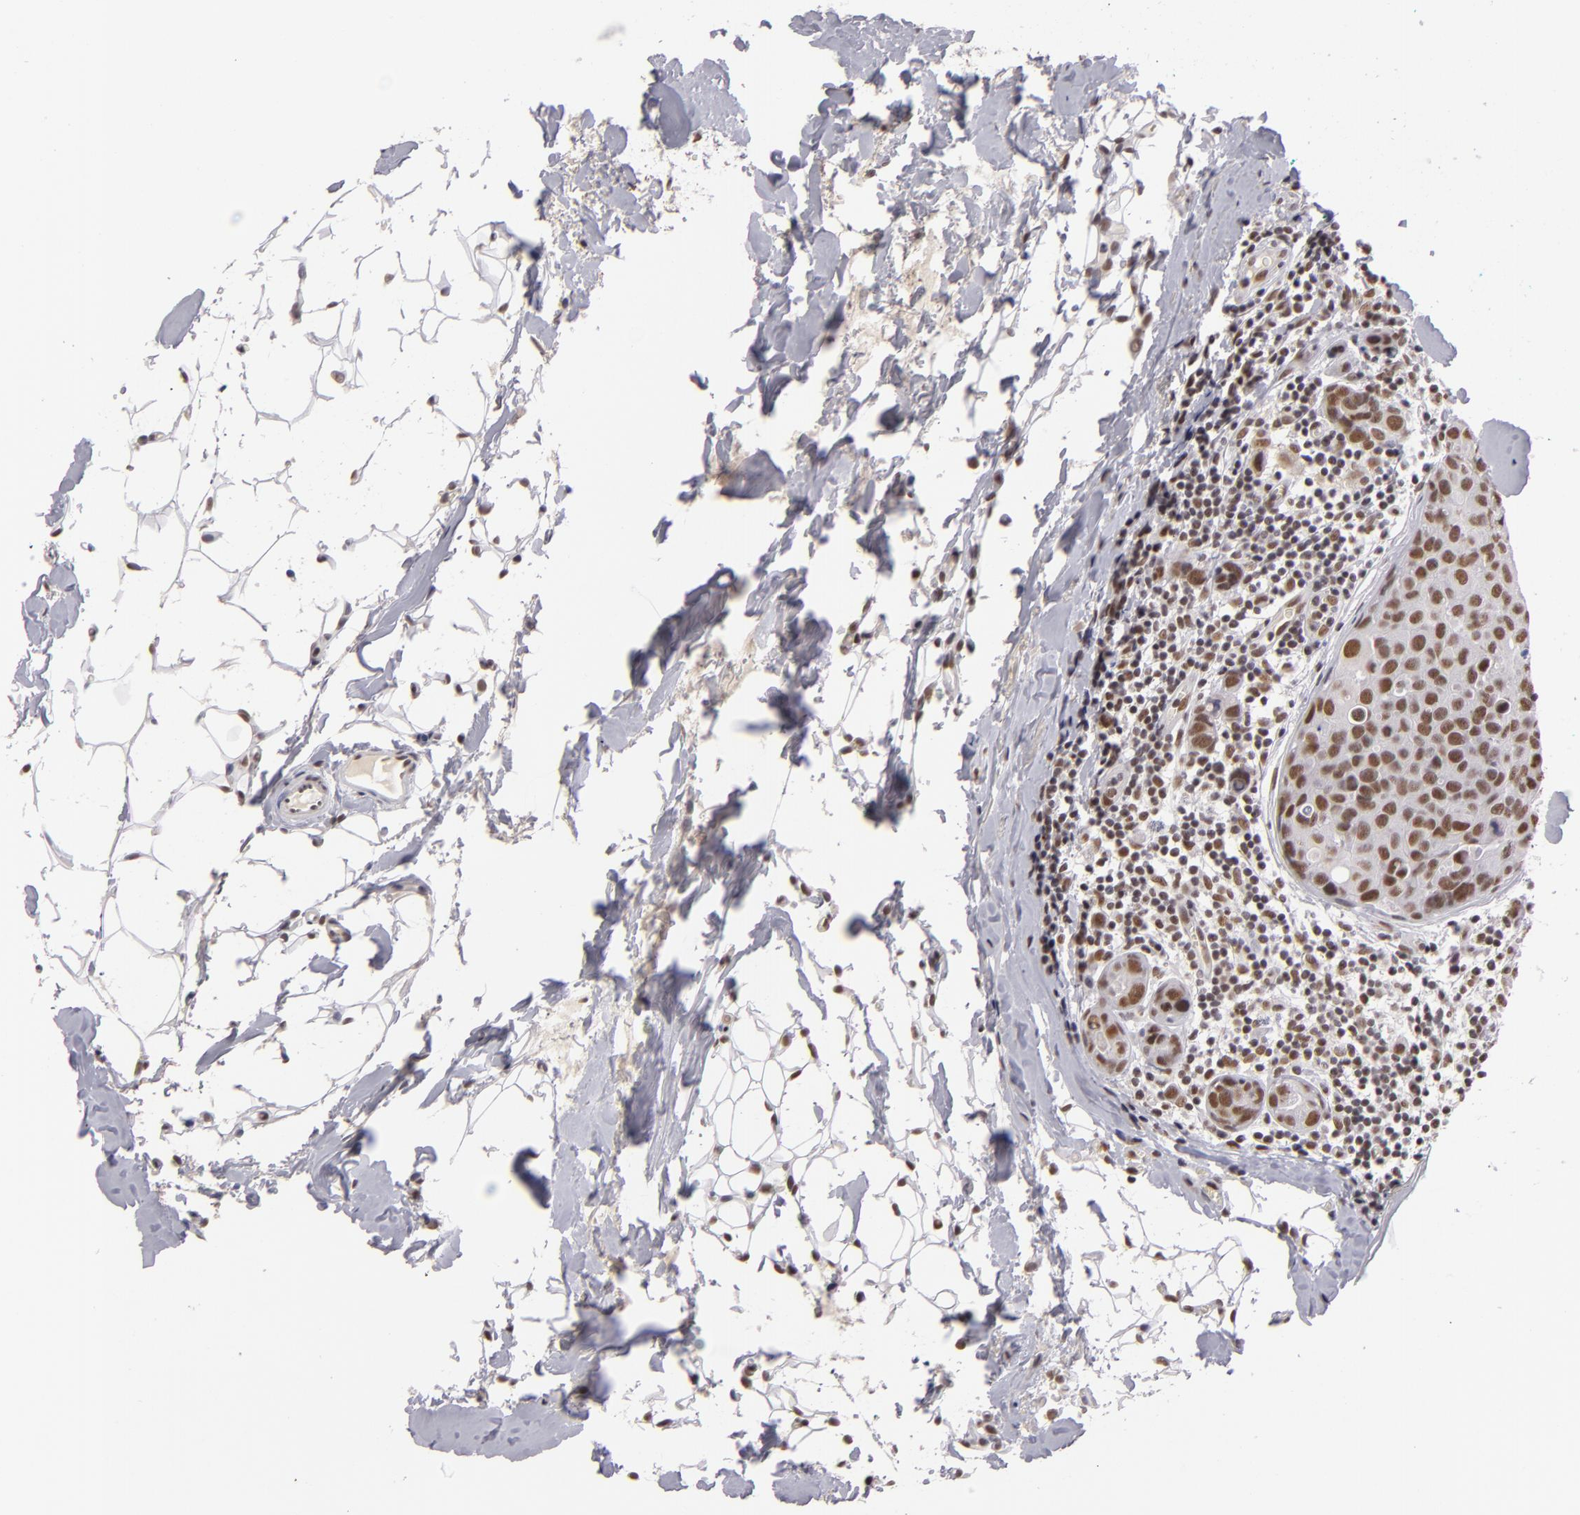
{"staining": {"intensity": "moderate", "quantity": ">75%", "location": "nuclear"}, "tissue": "breast cancer", "cell_type": "Tumor cells", "image_type": "cancer", "snomed": [{"axis": "morphology", "description": "Duct carcinoma"}, {"axis": "topography", "description": "Breast"}], "caption": "Infiltrating ductal carcinoma (breast) stained for a protein (brown) demonstrates moderate nuclear positive staining in about >75% of tumor cells.", "gene": "INTS6", "patient": {"sex": "female", "age": 24}}